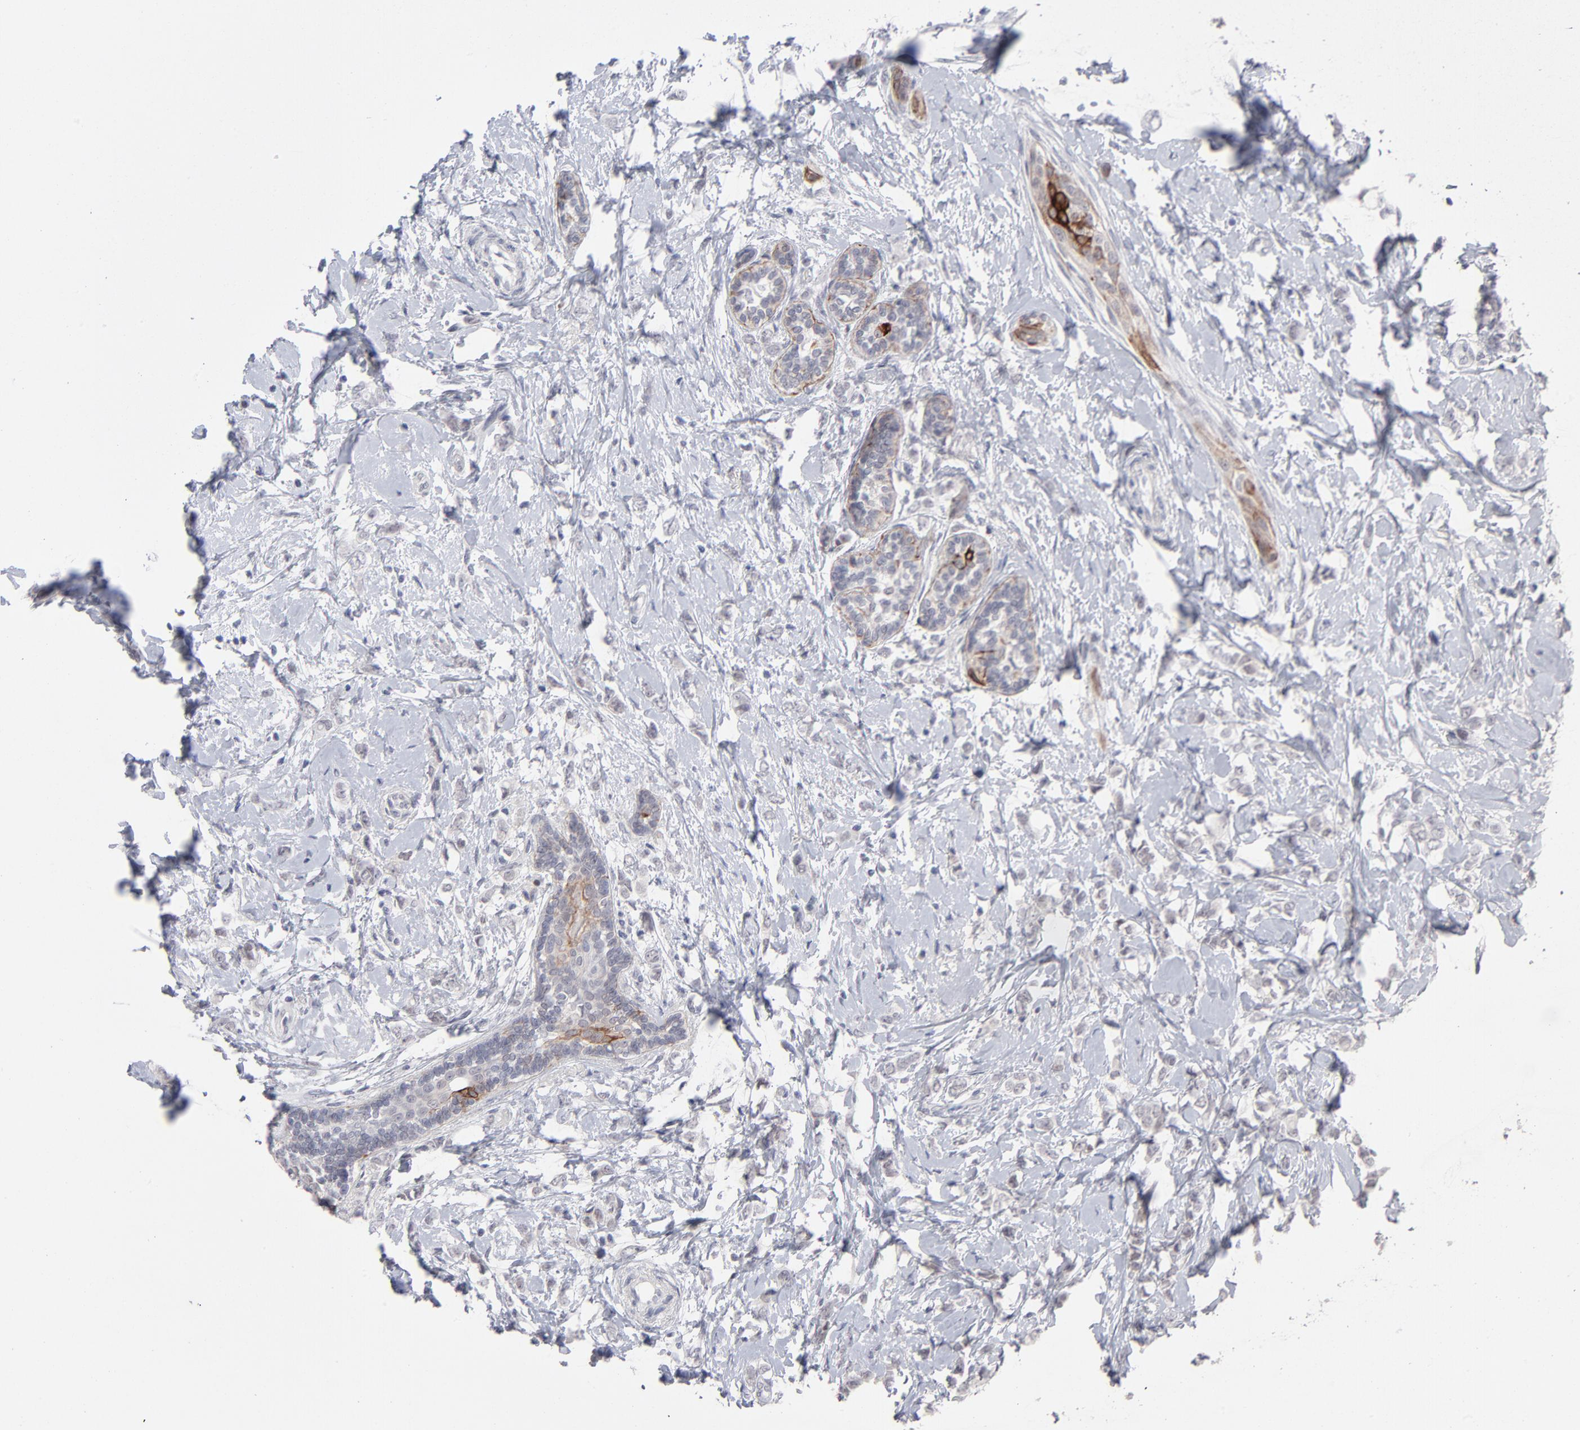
{"staining": {"intensity": "weak", "quantity": "<25%", "location": "cytoplasmic/membranous"}, "tissue": "breast cancer", "cell_type": "Tumor cells", "image_type": "cancer", "snomed": [{"axis": "morphology", "description": "Normal tissue, NOS"}, {"axis": "morphology", "description": "Lobular carcinoma"}, {"axis": "topography", "description": "Breast"}], "caption": "Tumor cells show no significant protein staining in breast cancer (lobular carcinoma). (IHC, brightfield microscopy, high magnification).", "gene": "CCR2", "patient": {"sex": "female", "age": 47}}